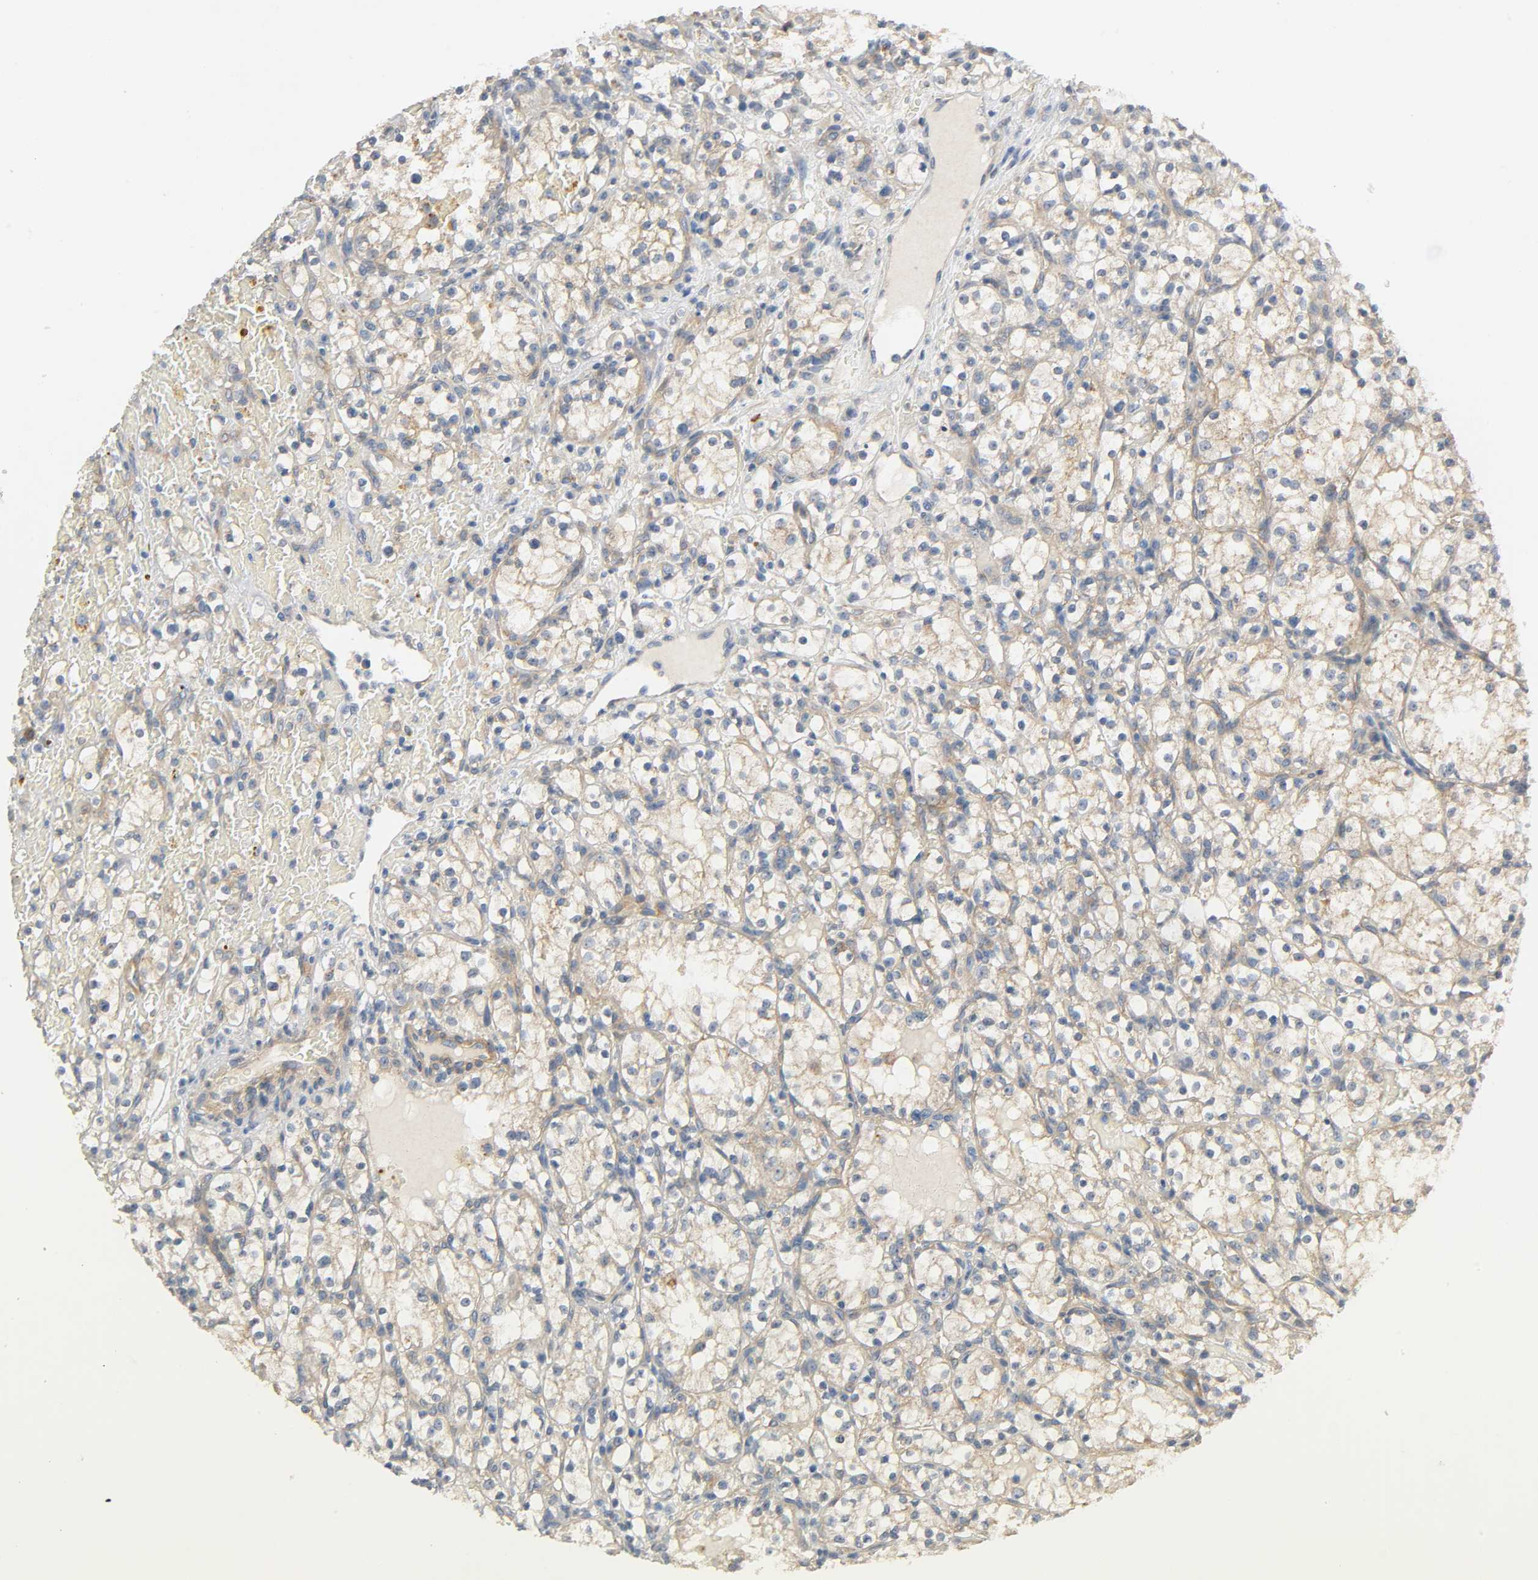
{"staining": {"intensity": "moderate", "quantity": ">75%", "location": "cytoplasmic/membranous"}, "tissue": "renal cancer", "cell_type": "Tumor cells", "image_type": "cancer", "snomed": [{"axis": "morphology", "description": "Normal tissue, NOS"}, {"axis": "morphology", "description": "Adenocarcinoma, NOS"}, {"axis": "topography", "description": "Kidney"}], "caption": "IHC (DAB) staining of renal cancer reveals moderate cytoplasmic/membranous protein positivity in approximately >75% of tumor cells. (DAB IHC, brown staining for protein, blue staining for nuclei).", "gene": "ARPC1A", "patient": {"sex": "female", "age": 55}}